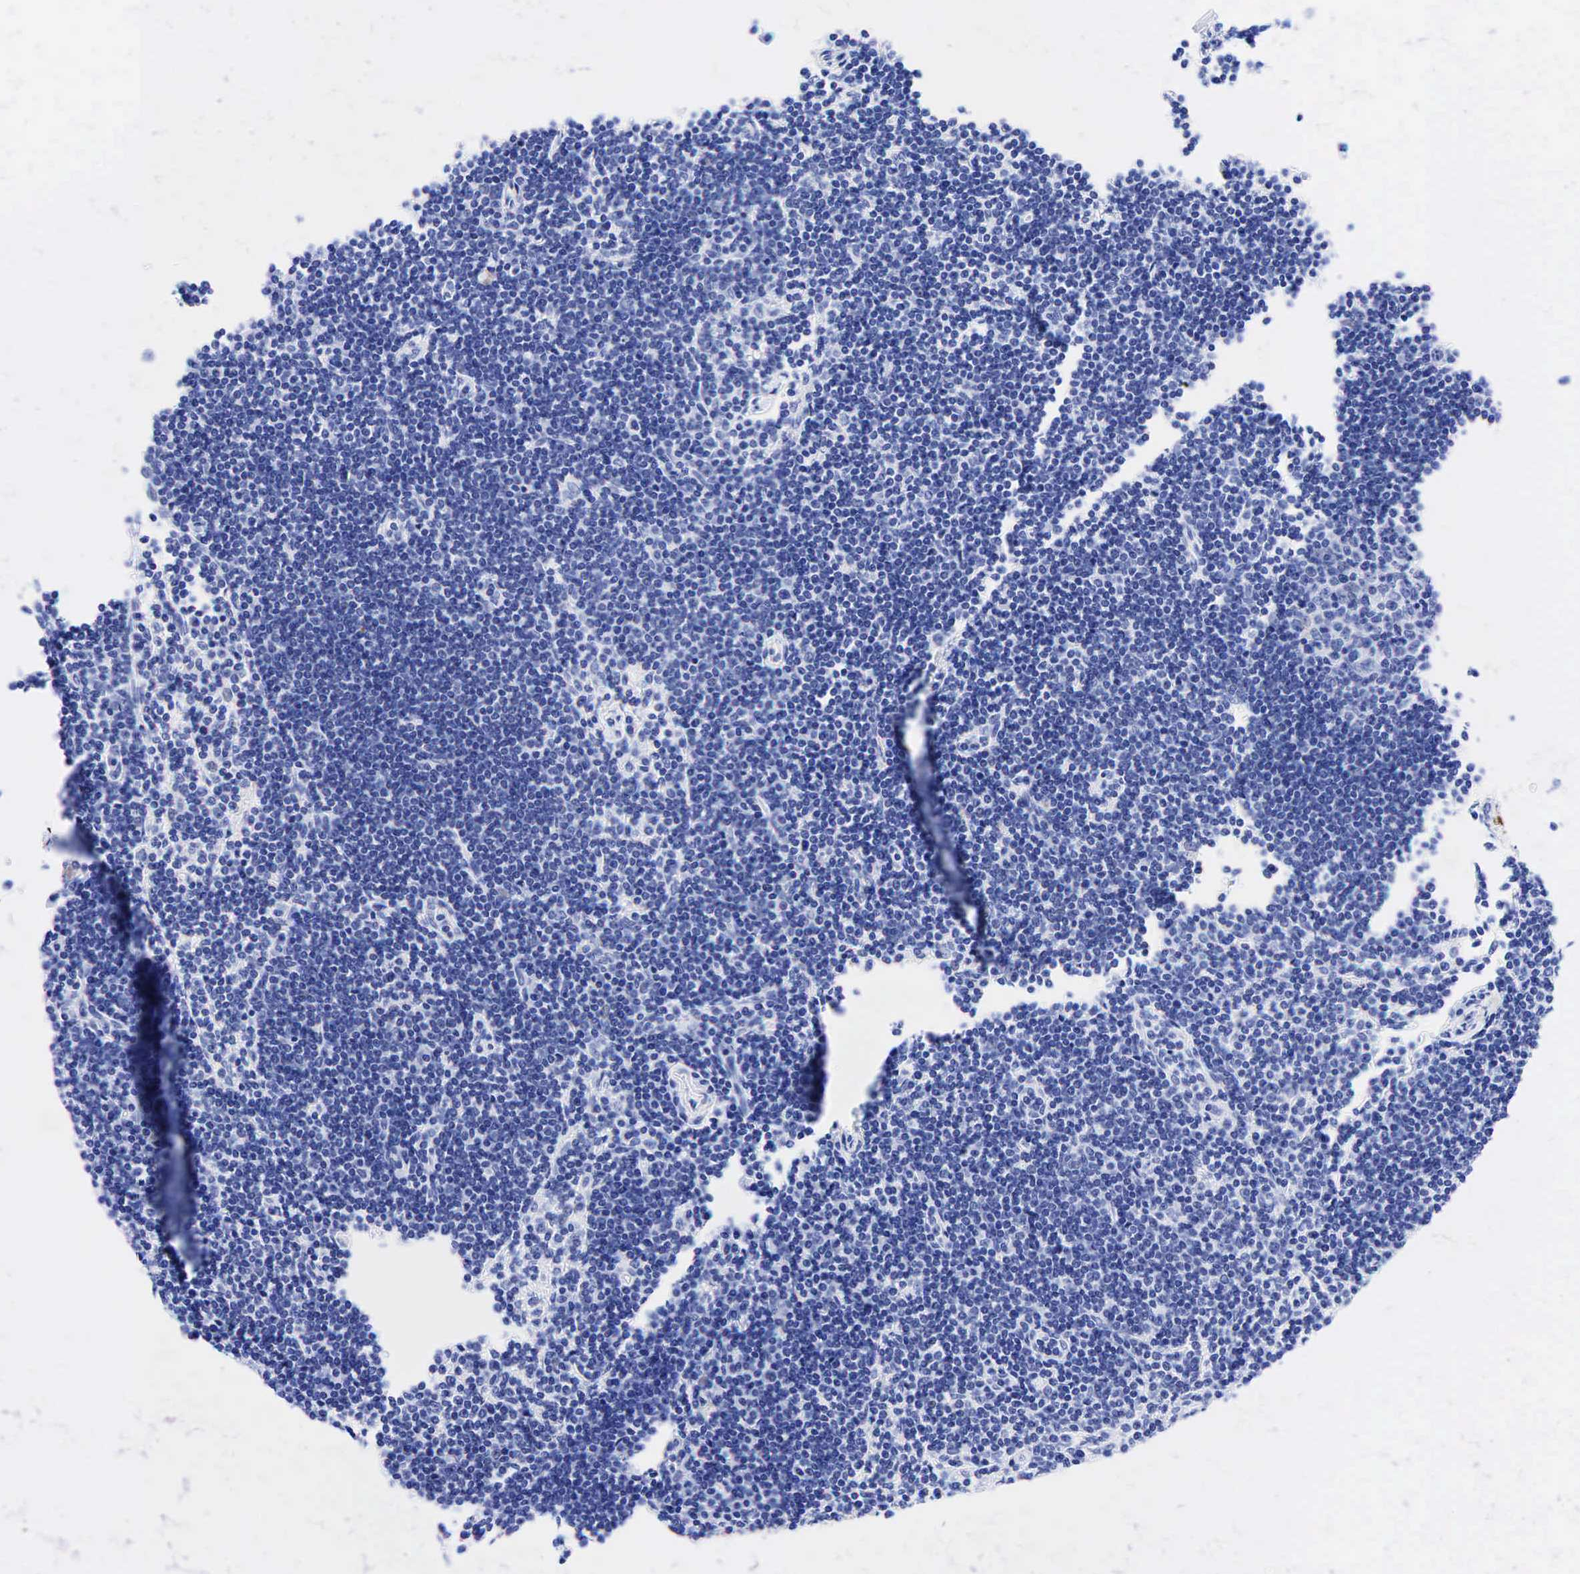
{"staining": {"intensity": "negative", "quantity": "none", "location": "none"}, "tissue": "lymph node", "cell_type": "Germinal center cells", "image_type": "normal", "snomed": [{"axis": "morphology", "description": "Normal tissue, NOS"}, {"axis": "topography", "description": "Lymph node"}], "caption": "High magnification brightfield microscopy of normal lymph node stained with DAB (brown) and counterstained with hematoxylin (blue): germinal center cells show no significant expression.", "gene": "KRT19", "patient": {"sex": "female", "age": 53}}